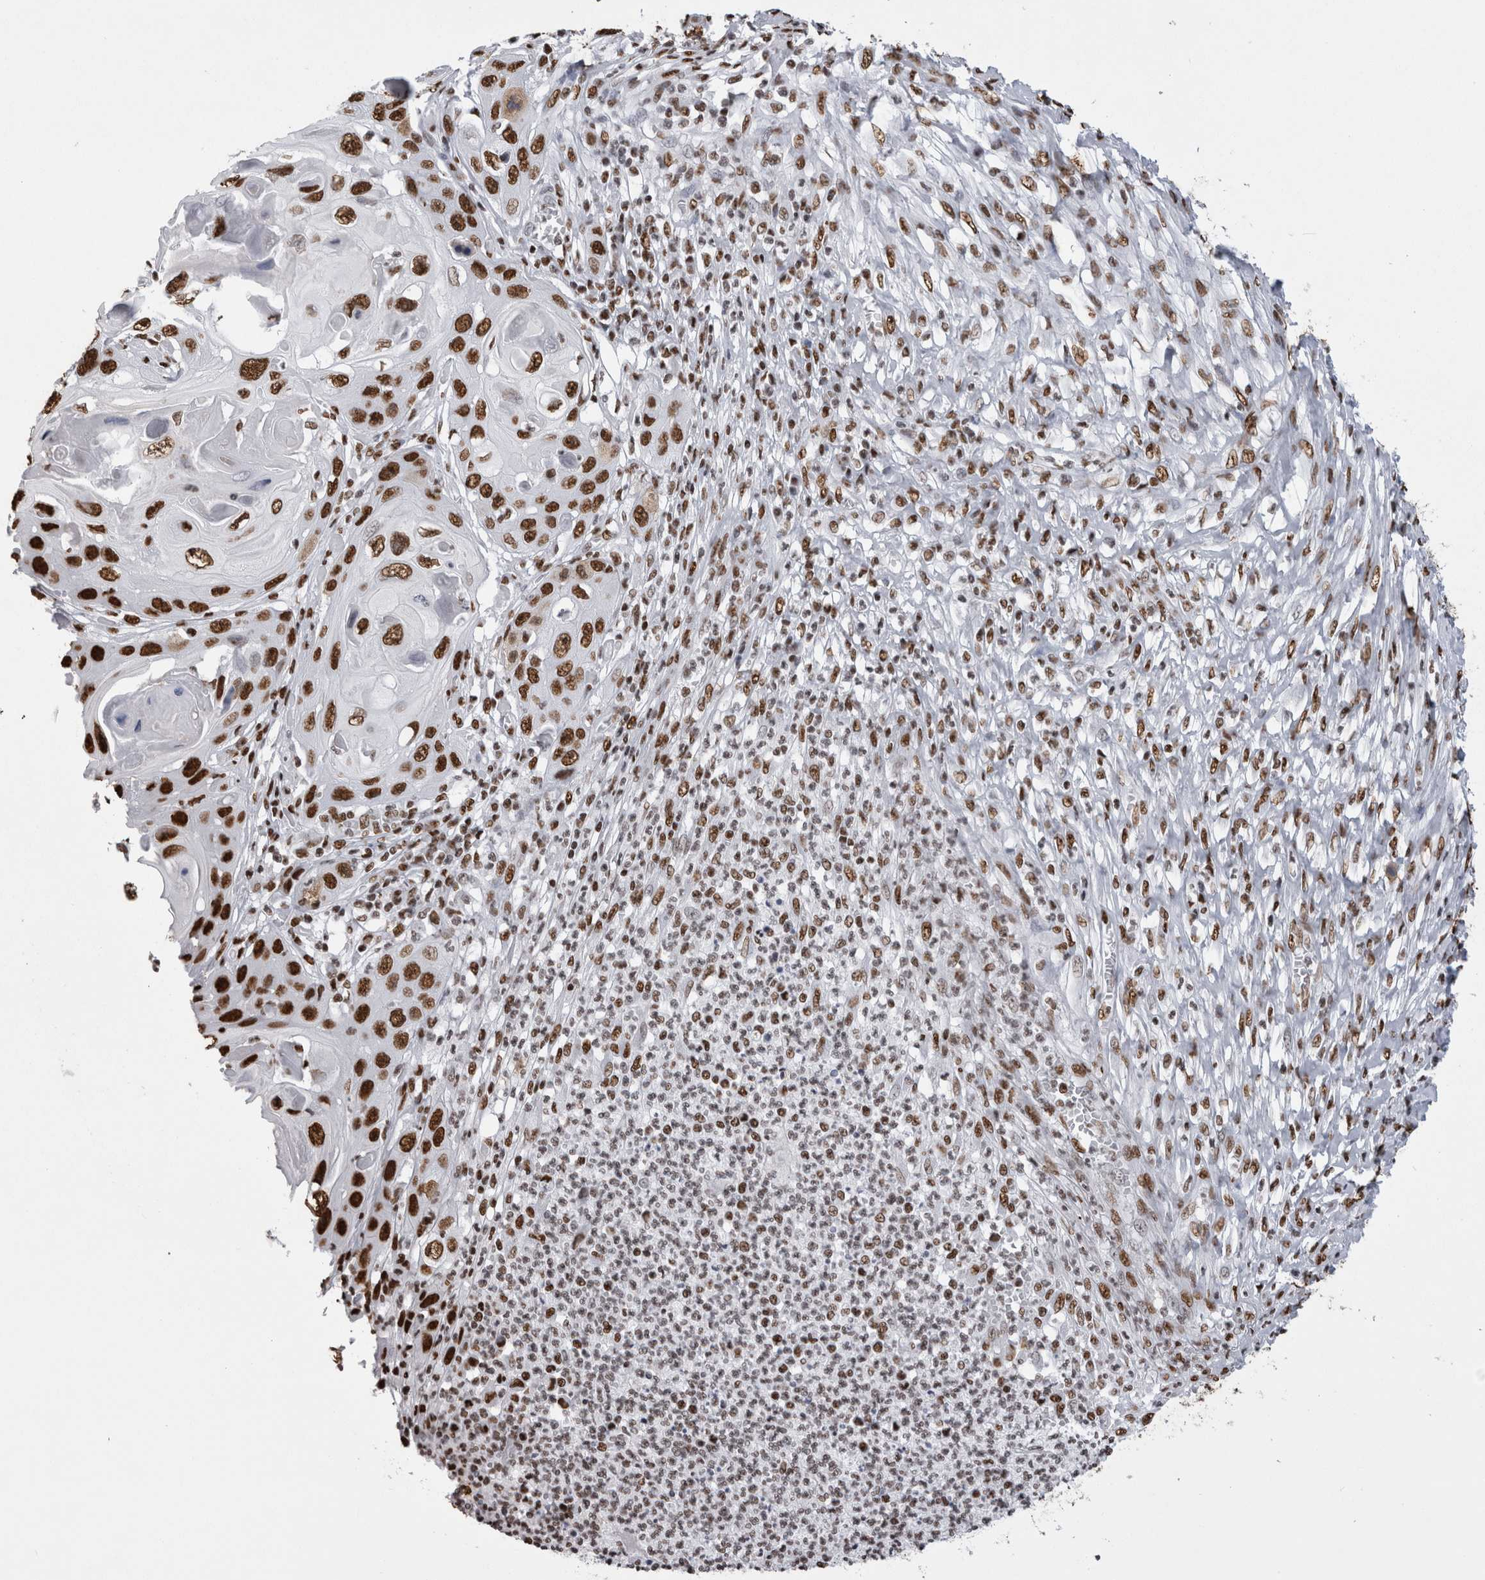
{"staining": {"intensity": "strong", "quantity": ">75%", "location": "nuclear"}, "tissue": "skin cancer", "cell_type": "Tumor cells", "image_type": "cancer", "snomed": [{"axis": "morphology", "description": "Squamous cell carcinoma, NOS"}, {"axis": "topography", "description": "Skin"}], "caption": "Skin cancer (squamous cell carcinoma) stained with a protein marker displays strong staining in tumor cells.", "gene": "ALPK3", "patient": {"sex": "male", "age": 55}}